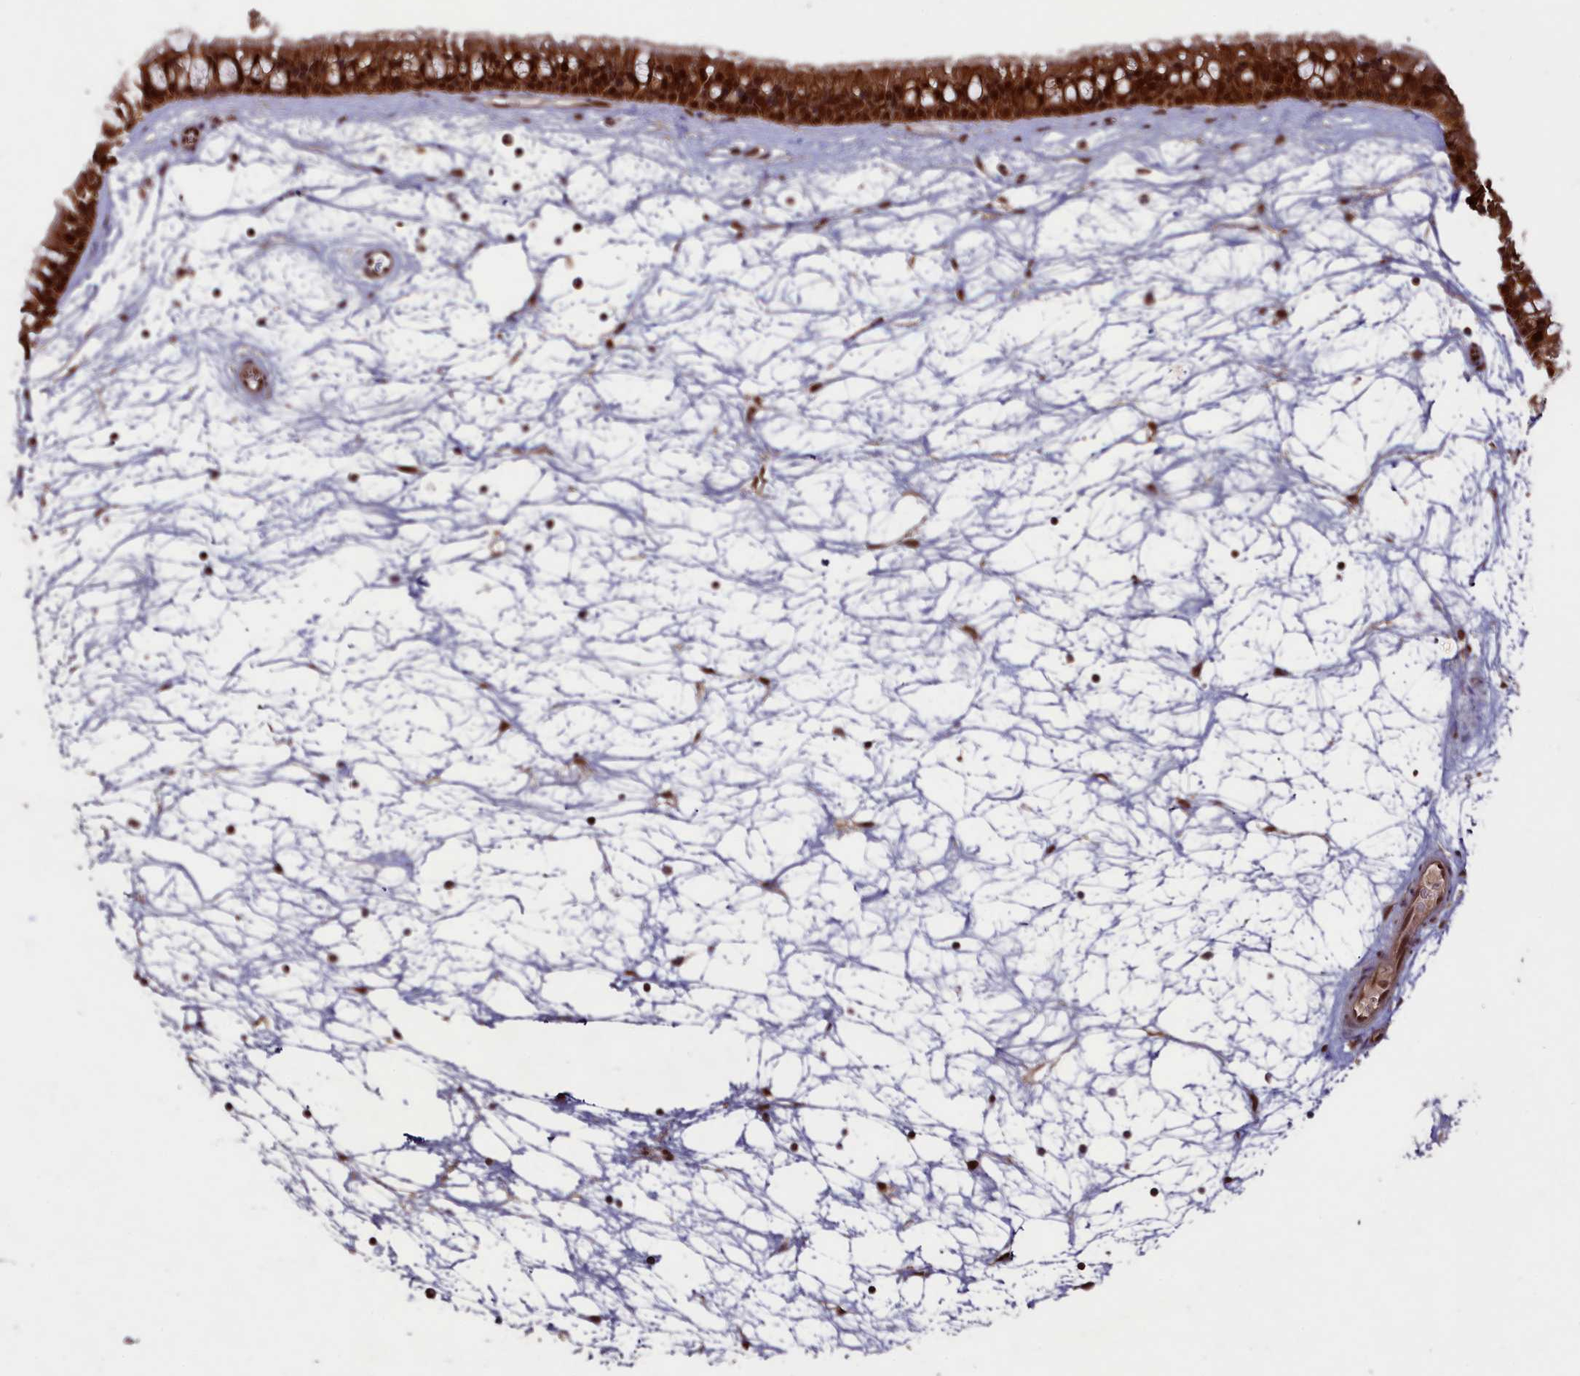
{"staining": {"intensity": "strong", "quantity": ">75%", "location": "cytoplasmic/membranous,nuclear"}, "tissue": "nasopharynx", "cell_type": "Respiratory epithelial cells", "image_type": "normal", "snomed": [{"axis": "morphology", "description": "Normal tissue, NOS"}, {"axis": "topography", "description": "Nasopharynx"}], "caption": "Brown immunohistochemical staining in unremarkable nasopharynx shows strong cytoplasmic/membranous,nuclear expression in approximately >75% of respiratory epithelial cells.", "gene": "NAE1", "patient": {"sex": "male", "age": 64}}